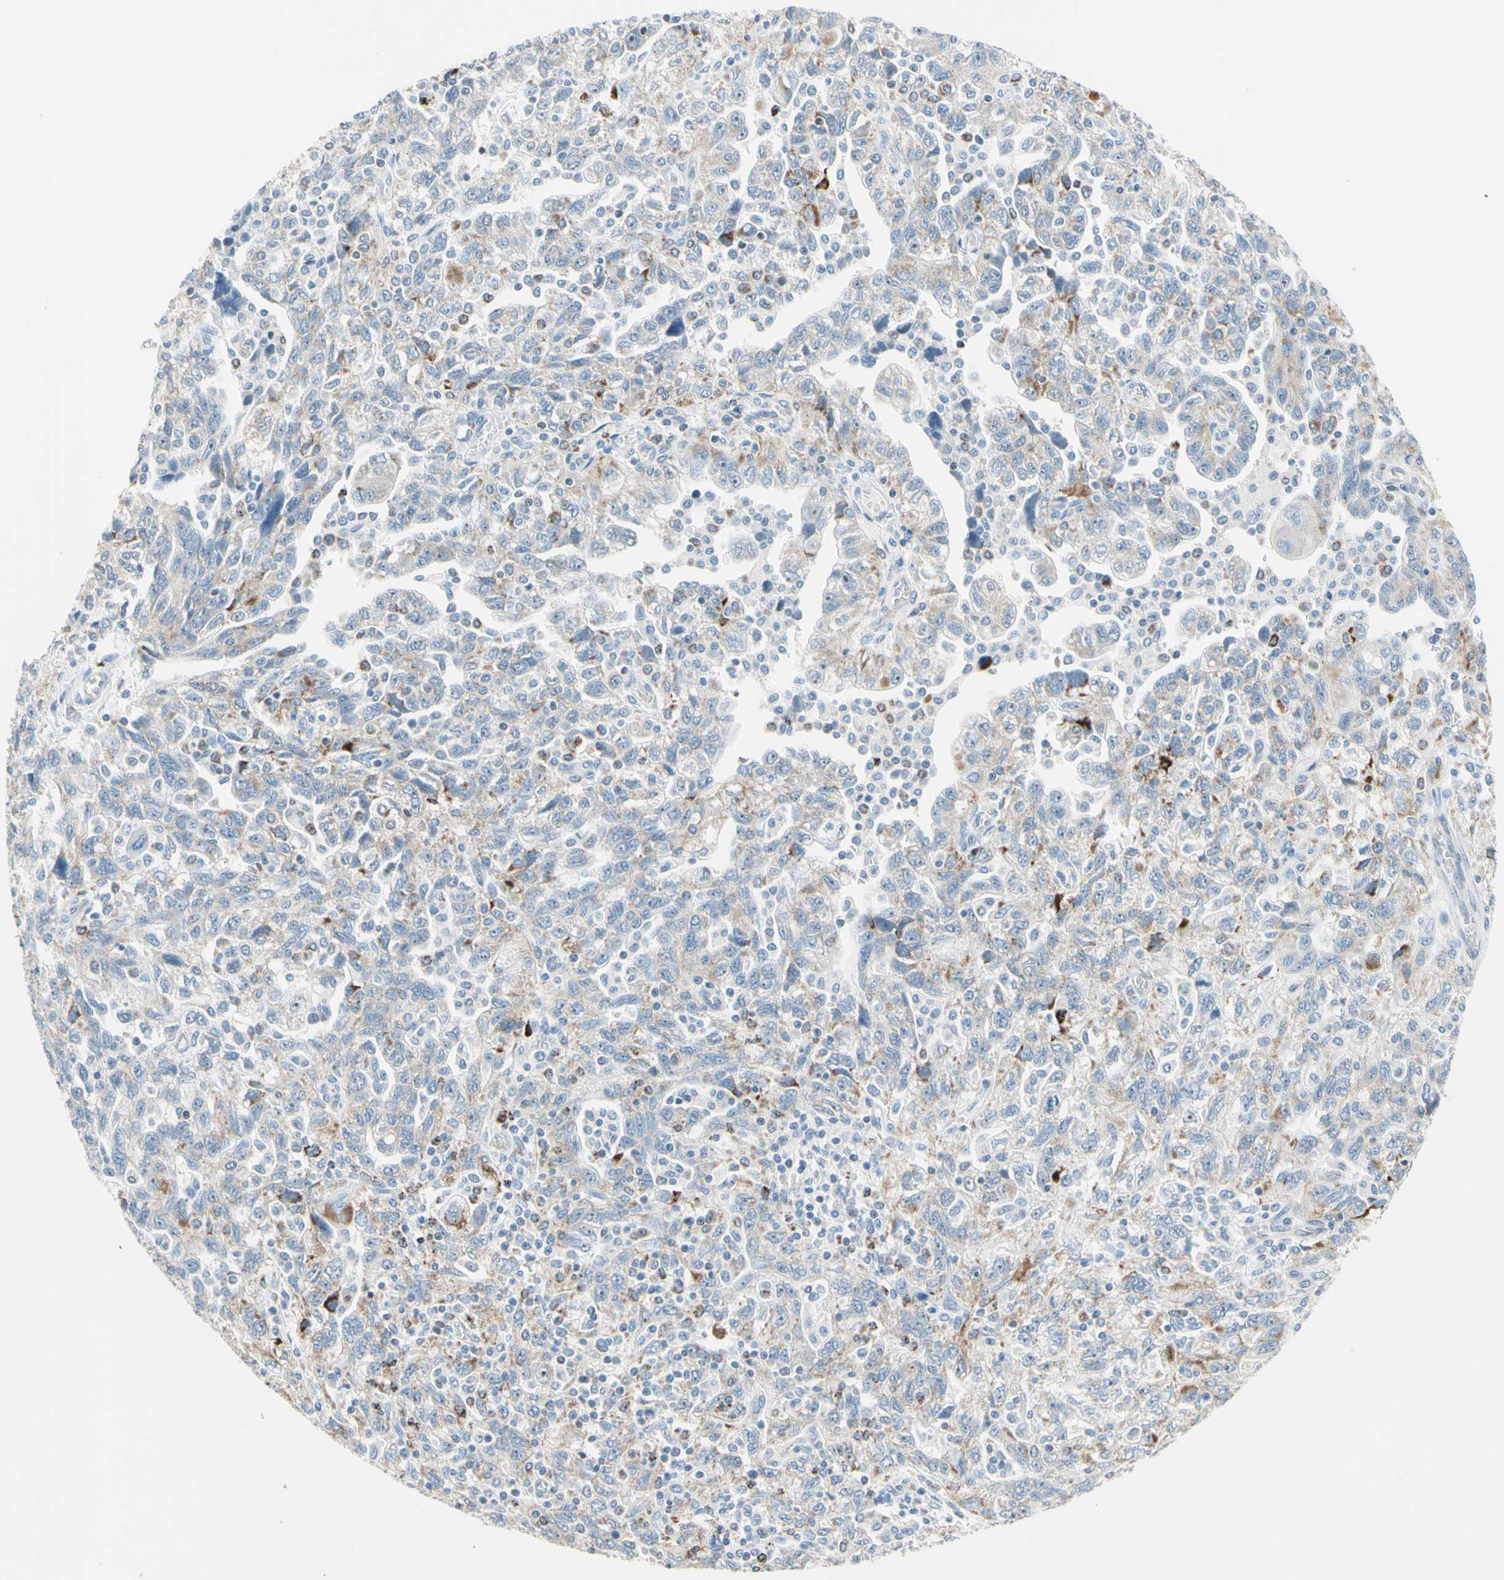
{"staining": {"intensity": "weak", "quantity": "25%-75%", "location": "cytoplasmic/membranous"}, "tissue": "ovarian cancer", "cell_type": "Tumor cells", "image_type": "cancer", "snomed": [{"axis": "morphology", "description": "Carcinoma, NOS"}, {"axis": "morphology", "description": "Cystadenocarcinoma, serous, NOS"}, {"axis": "topography", "description": "Ovary"}], "caption": "There is low levels of weak cytoplasmic/membranous expression in tumor cells of ovarian cancer (serous cystadenocarcinoma), as demonstrated by immunohistochemical staining (brown color).", "gene": "CYSLTR1", "patient": {"sex": "female", "age": 69}}